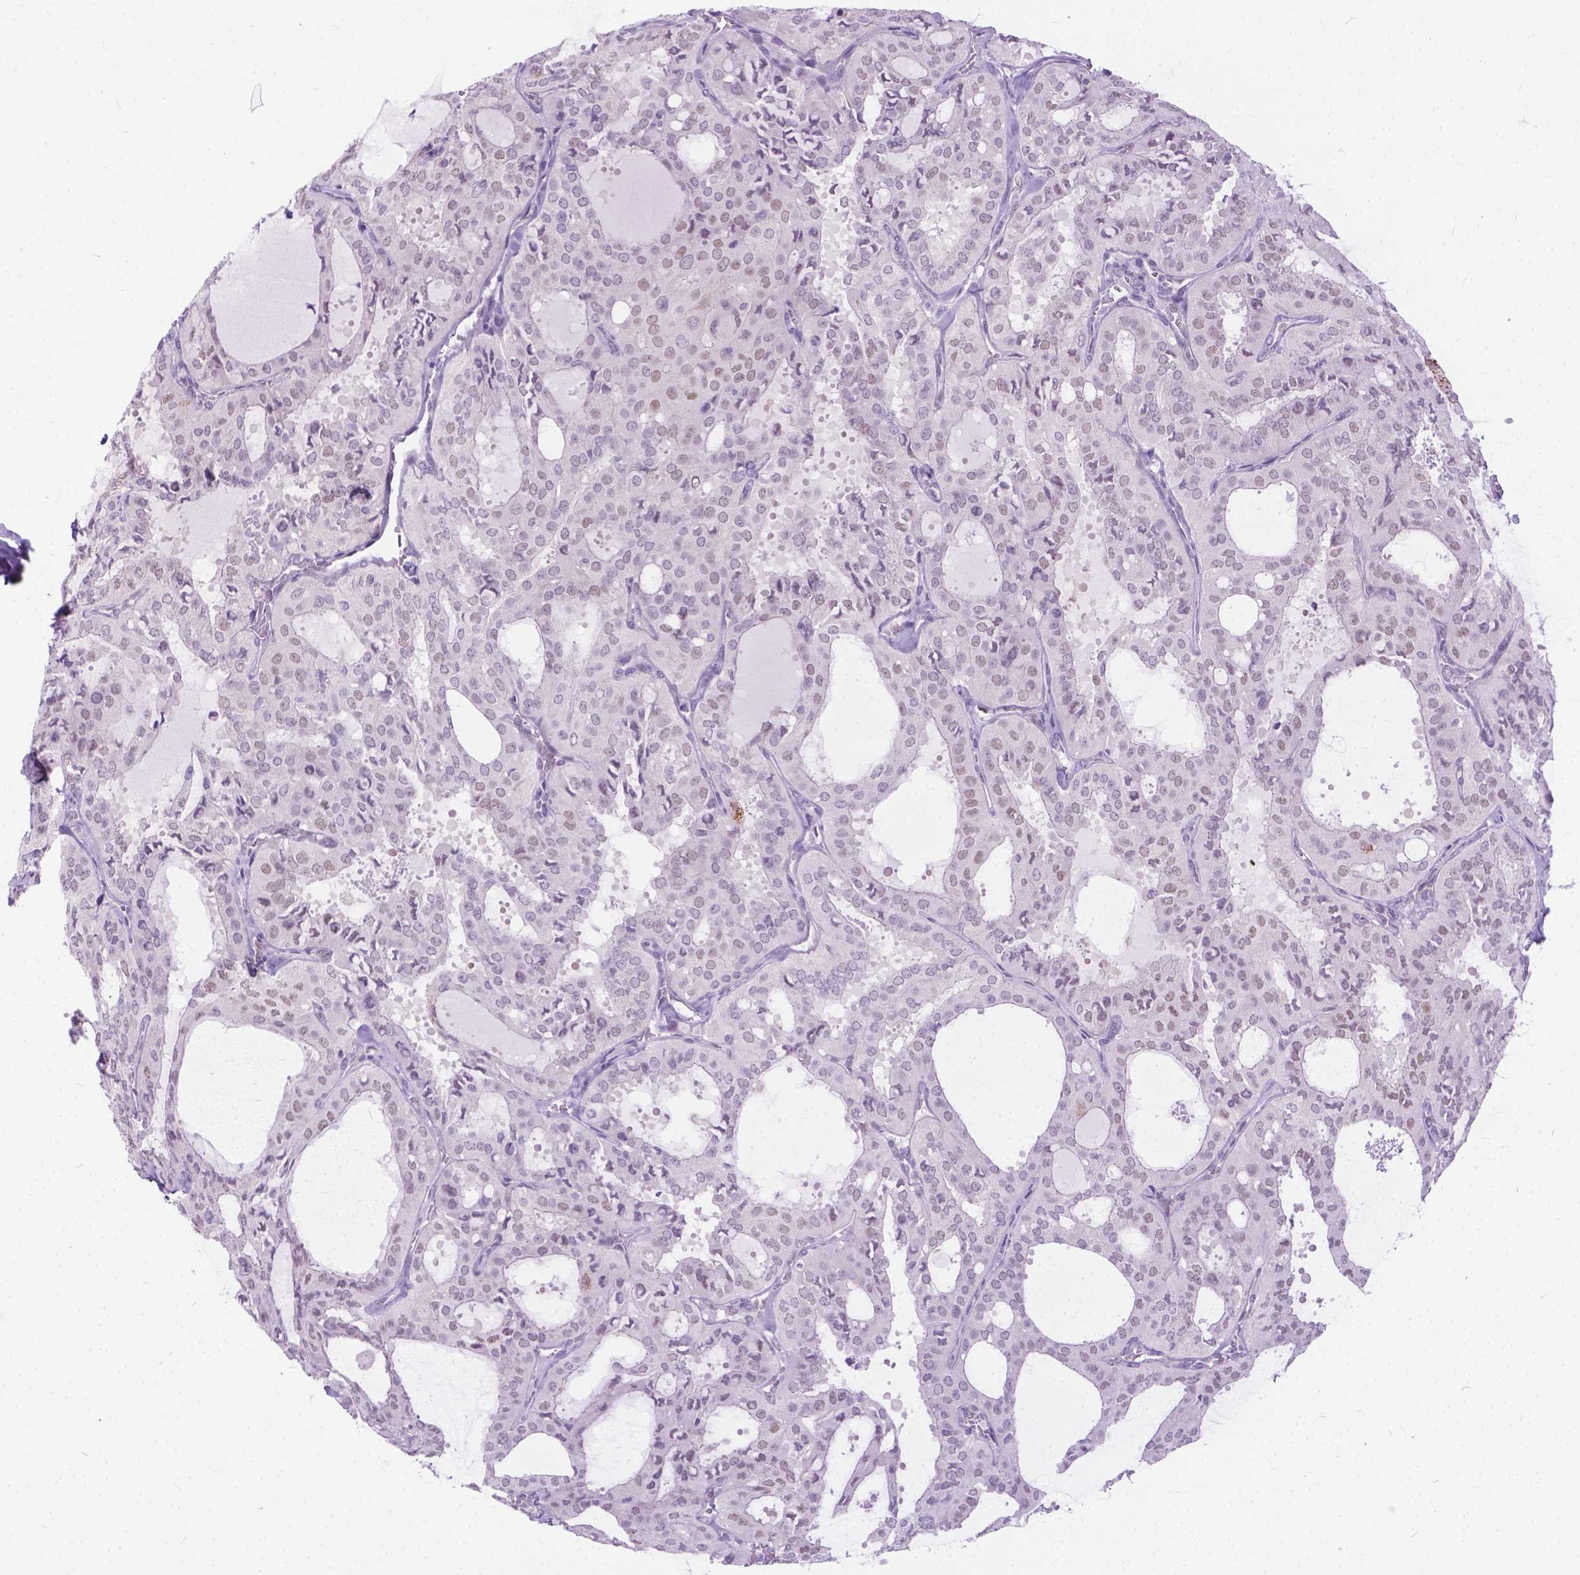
{"staining": {"intensity": "weak", "quantity": "25%-75%", "location": "nuclear"}, "tissue": "thyroid cancer", "cell_type": "Tumor cells", "image_type": "cancer", "snomed": [{"axis": "morphology", "description": "Follicular adenoma carcinoma, NOS"}, {"axis": "topography", "description": "Thyroid gland"}], "caption": "High-power microscopy captured an immunohistochemistry (IHC) image of follicular adenoma carcinoma (thyroid), revealing weak nuclear staining in about 25%-75% of tumor cells.", "gene": "APCDD1L", "patient": {"sex": "male", "age": 75}}